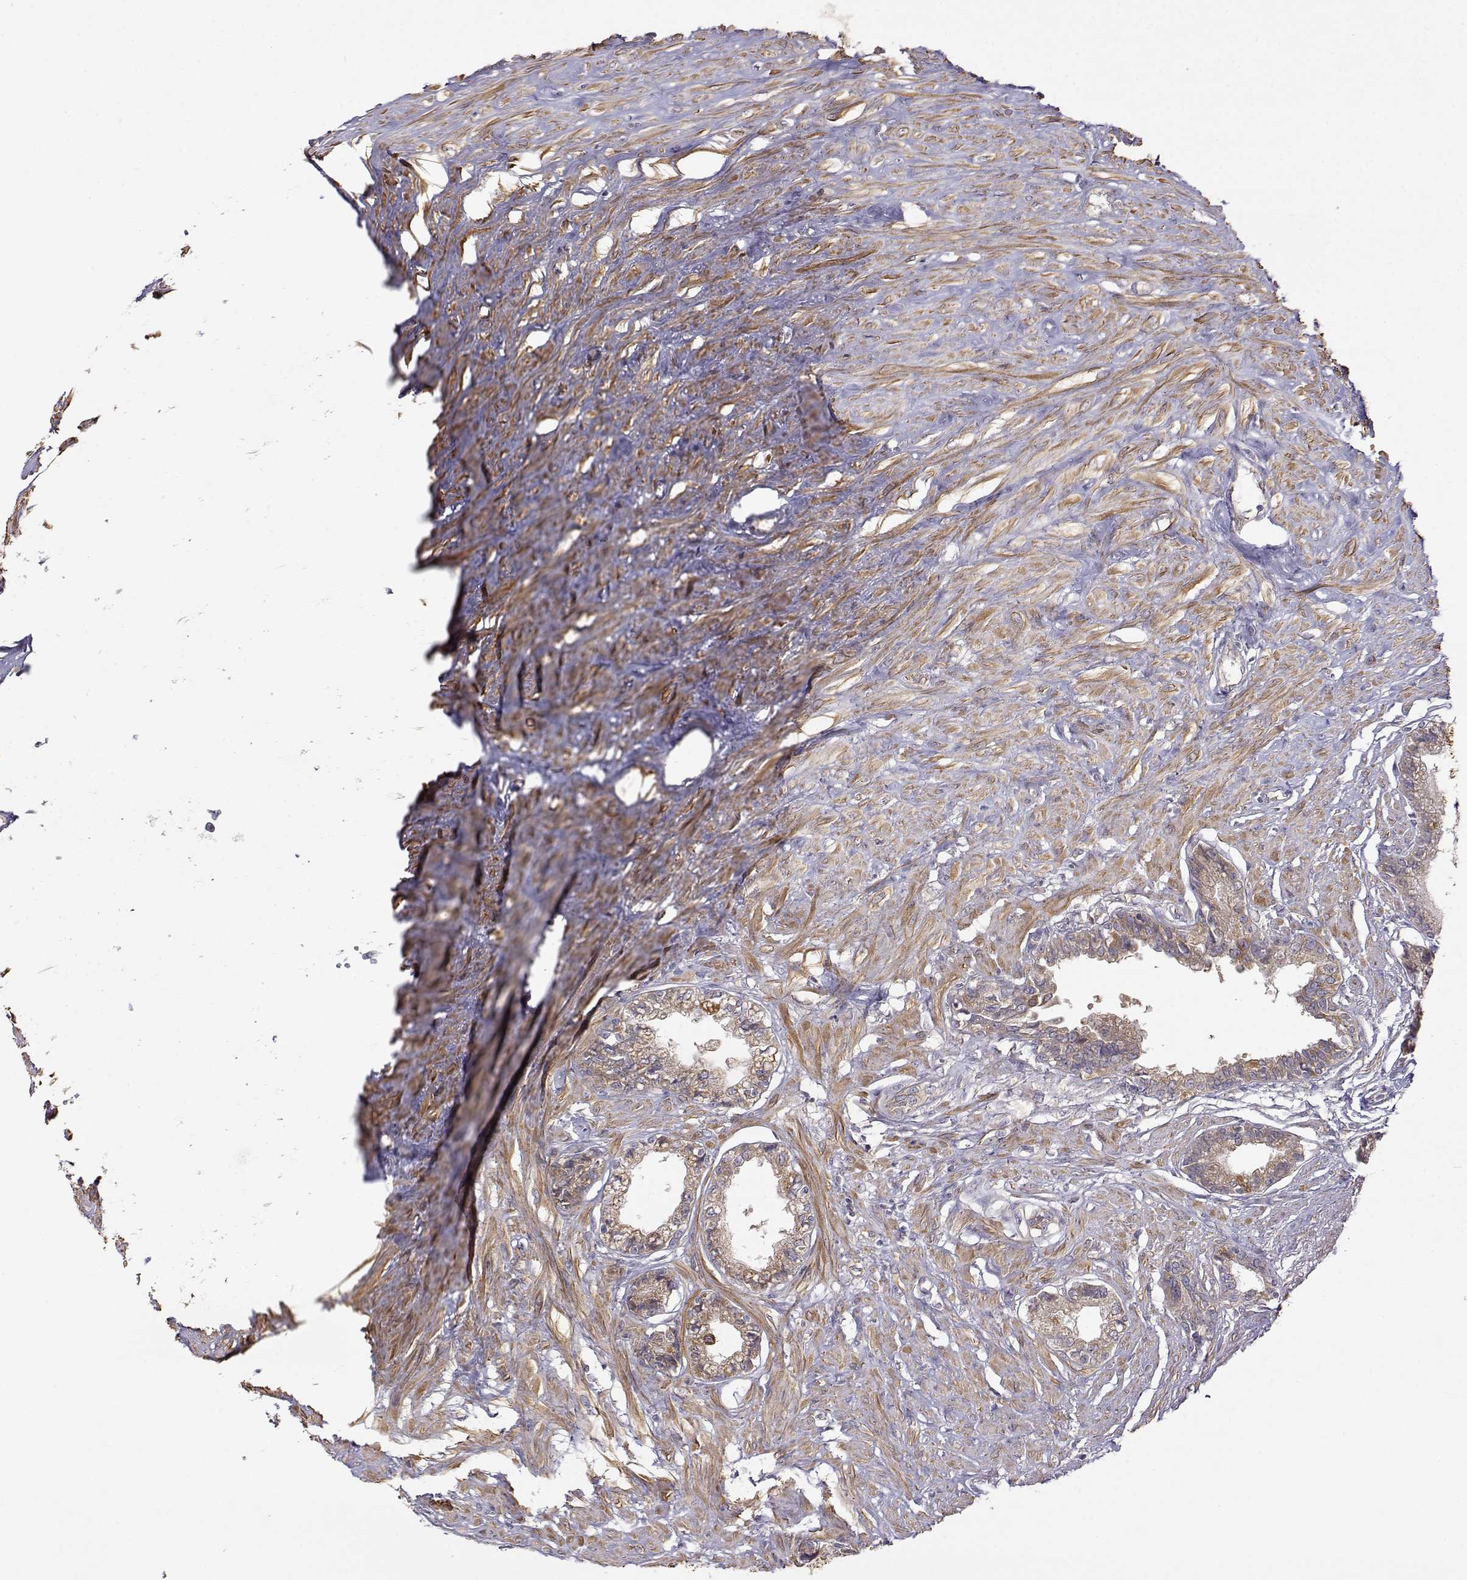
{"staining": {"intensity": "moderate", "quantity": ">75%", "location": "cytoplasmic/membranous"}, "tissue": "seminal vesicle", "cell_type": "Glandular cells", "image_type": "normal", "snomed": [{"axis": "morphology", "description": "Normal tissue, NOS"}, {"axis": "morphology", "description": "Urothelial carcinoma, NOS"}, {"axis": "topography", "description": "Urinary bladder"}, {"axis": "topography", "description": "Seminal veicle"}], "caption": "Immunohistochemical staining of unremarkable human seminal vesicle shows moderate cytoplasmic/membranous protein positivity in about >75% of glandular cells. The staining is performed using DAB (3,3'-diaminobenzidine) brown chromogen to label protein expression. The nuclei are counter-stained blue using hematoxylin.", "gene": "PAIP1", "patient": {"sex": "male", "age": 76}}